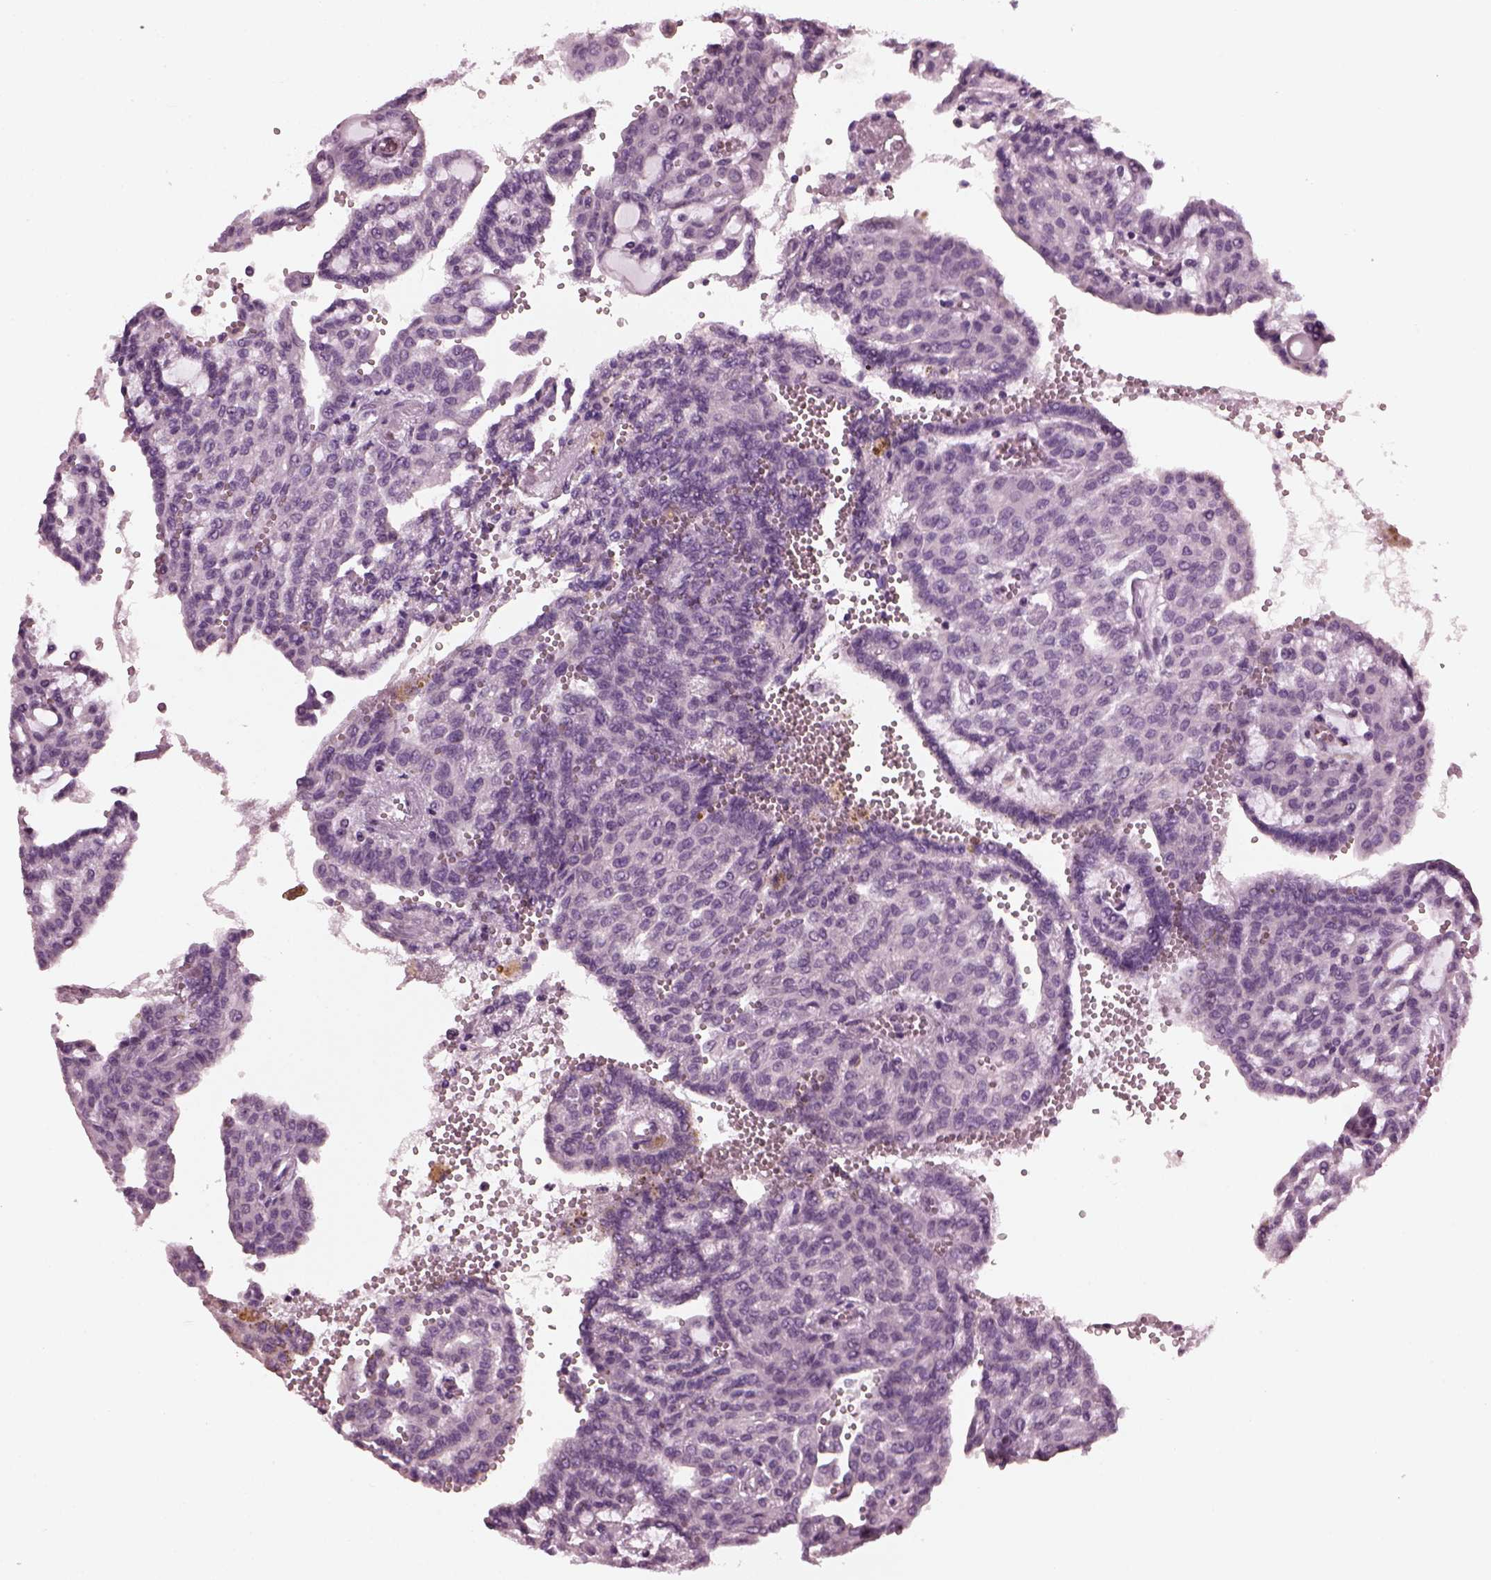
{"staining": {"intensity": "negative", "quantity": "none", "location": "none"}, "tissue": "renal cancer", "cell_type": "Tumor cells", "image_type": "cancer", "snomed": [{"axis": "morphology", "description": "Adenocarcinoma, NOS"}, {"axis": "topography", "description": "Kidney"}], "caption": "High power microscopy image of an IHC histopathology image of renal cancer (adenocarcinoma), revealing no significant positivity in tumor cells. Nuclei are stained in blue.", "gene": "SLC6A17", "patient": {"sex": "male", "age": 63}}